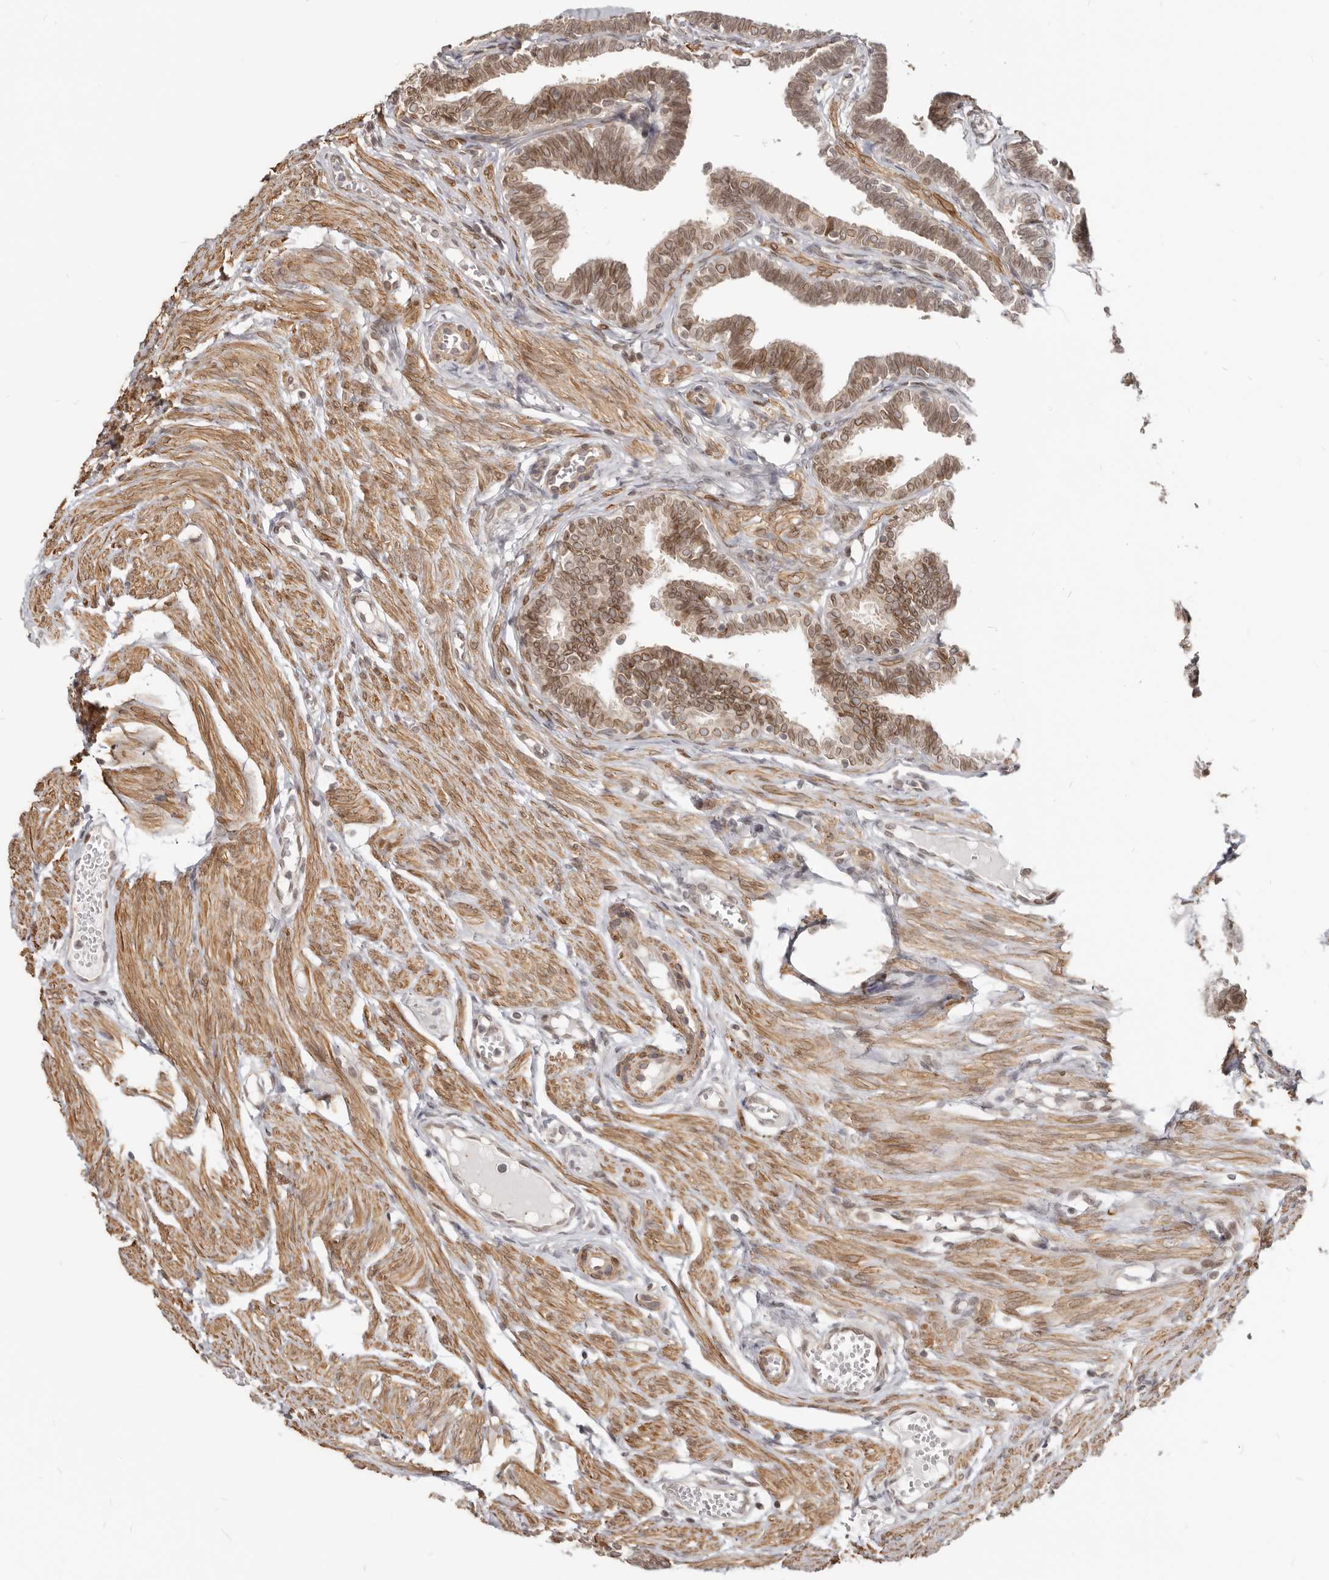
{"staining": {"intensity": "moderate", "quantity": ">75%", "location": "cytoplasmic/membranous,nuclear"}, "tissue": "fallopian tube", "cell_type": "Glandular cells", "image_type": "normal", "snomed": [{"axis": "morphology", "description": "Normal tissue, NOS"}, {"axis": "topography", "description": "Fallopian tube"}, {"axis": "topography", "description": "Ovary"}], "caption": "IHC of normal fallopian tube reveals medium levels of moderate cytoplasmic/membranous,nuclear expression in about >75% of glandular cells. The protein of interest is stained brown, and the nuclei are stained in blue (DAB IHC with brightfield microscopy, high magnification).", "gene": "NUP153", "patient": {"sex": "female", "age": 23}}